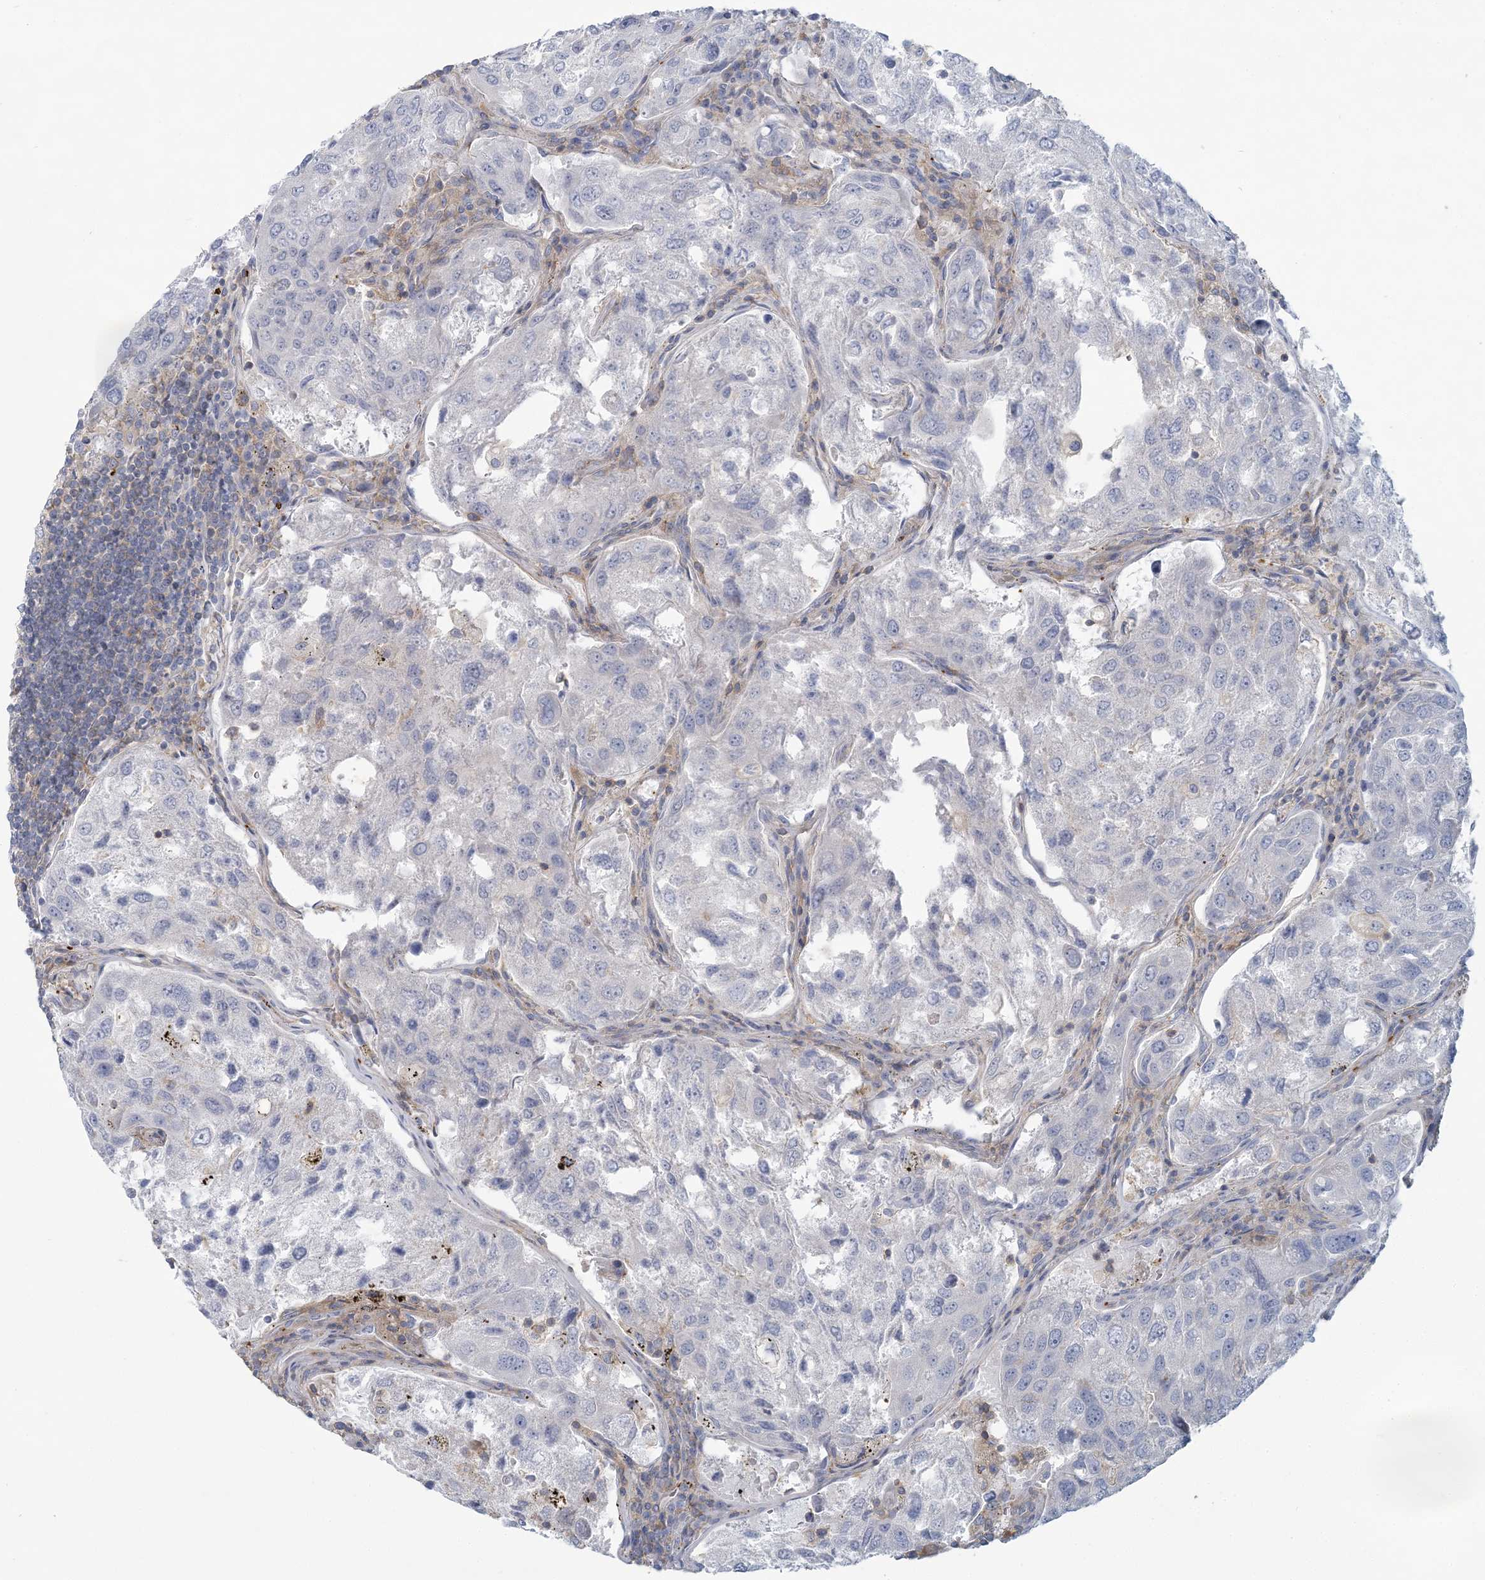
{"staining": {"intensity": "negative", "quantity": "none", "location": "none"}, "tissue": "urothelial cancer", "cell_type": "Tumor cells", "image_type": "cancer", "snomed": [{"axis": "morphology", "description": "Urothelial carcinoma, High grade"}, {"axis": "topography", "description": "Lymph node"}, {"axis": "topography", "description": "Urinary bladder"}], "caption": "Immunohistochemistry histopathology image of human urothelial cancer stained for a protein (brown), which exhibits no positivity in tumor cells.", "gene": "CUEDC2", "patient": {"sex": "male", "age": 51}}